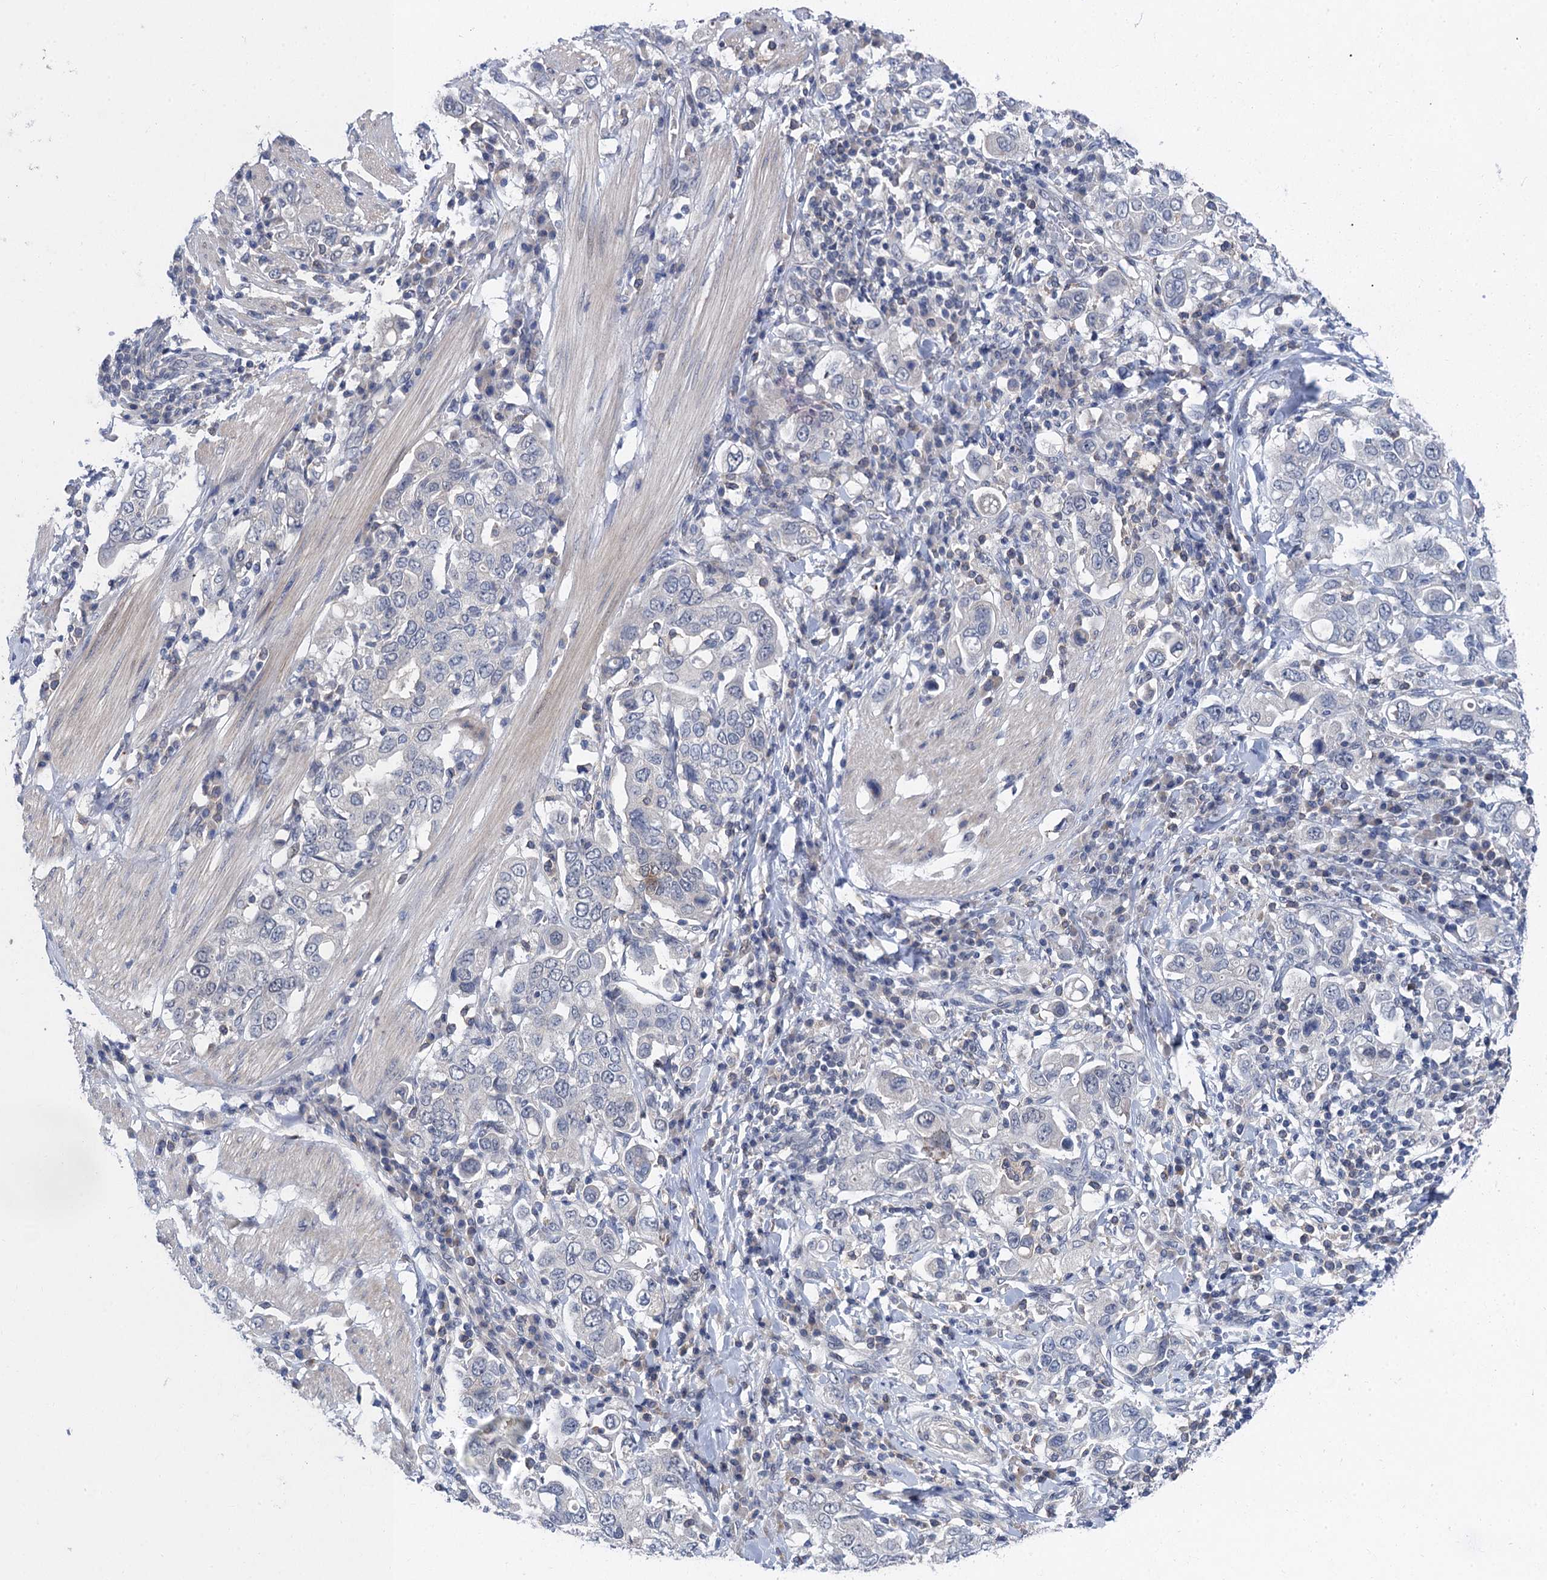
{"staining": {"intensity": "negative", "quantity": "none", "location": "none"}, "tissue": "stomach cancer", "cell_type": "Tumor cells", "image_type": "cancer", "snomed": [{"axis": "morphology", "description": "Adenocarcinoma, NOS"}, {"axis": "topography", "description": "Stomach, upper"}], "caption": "An IHC image of adenocarcinoma (stomach) is shown. There is no staining in tumor cells of adenocarcinoma (stomach). (DAB immunohistochemistry with hematoxylin counter stain).", "gene": "MRFAP1", "patient": {"sex": "male", "age": 62}}